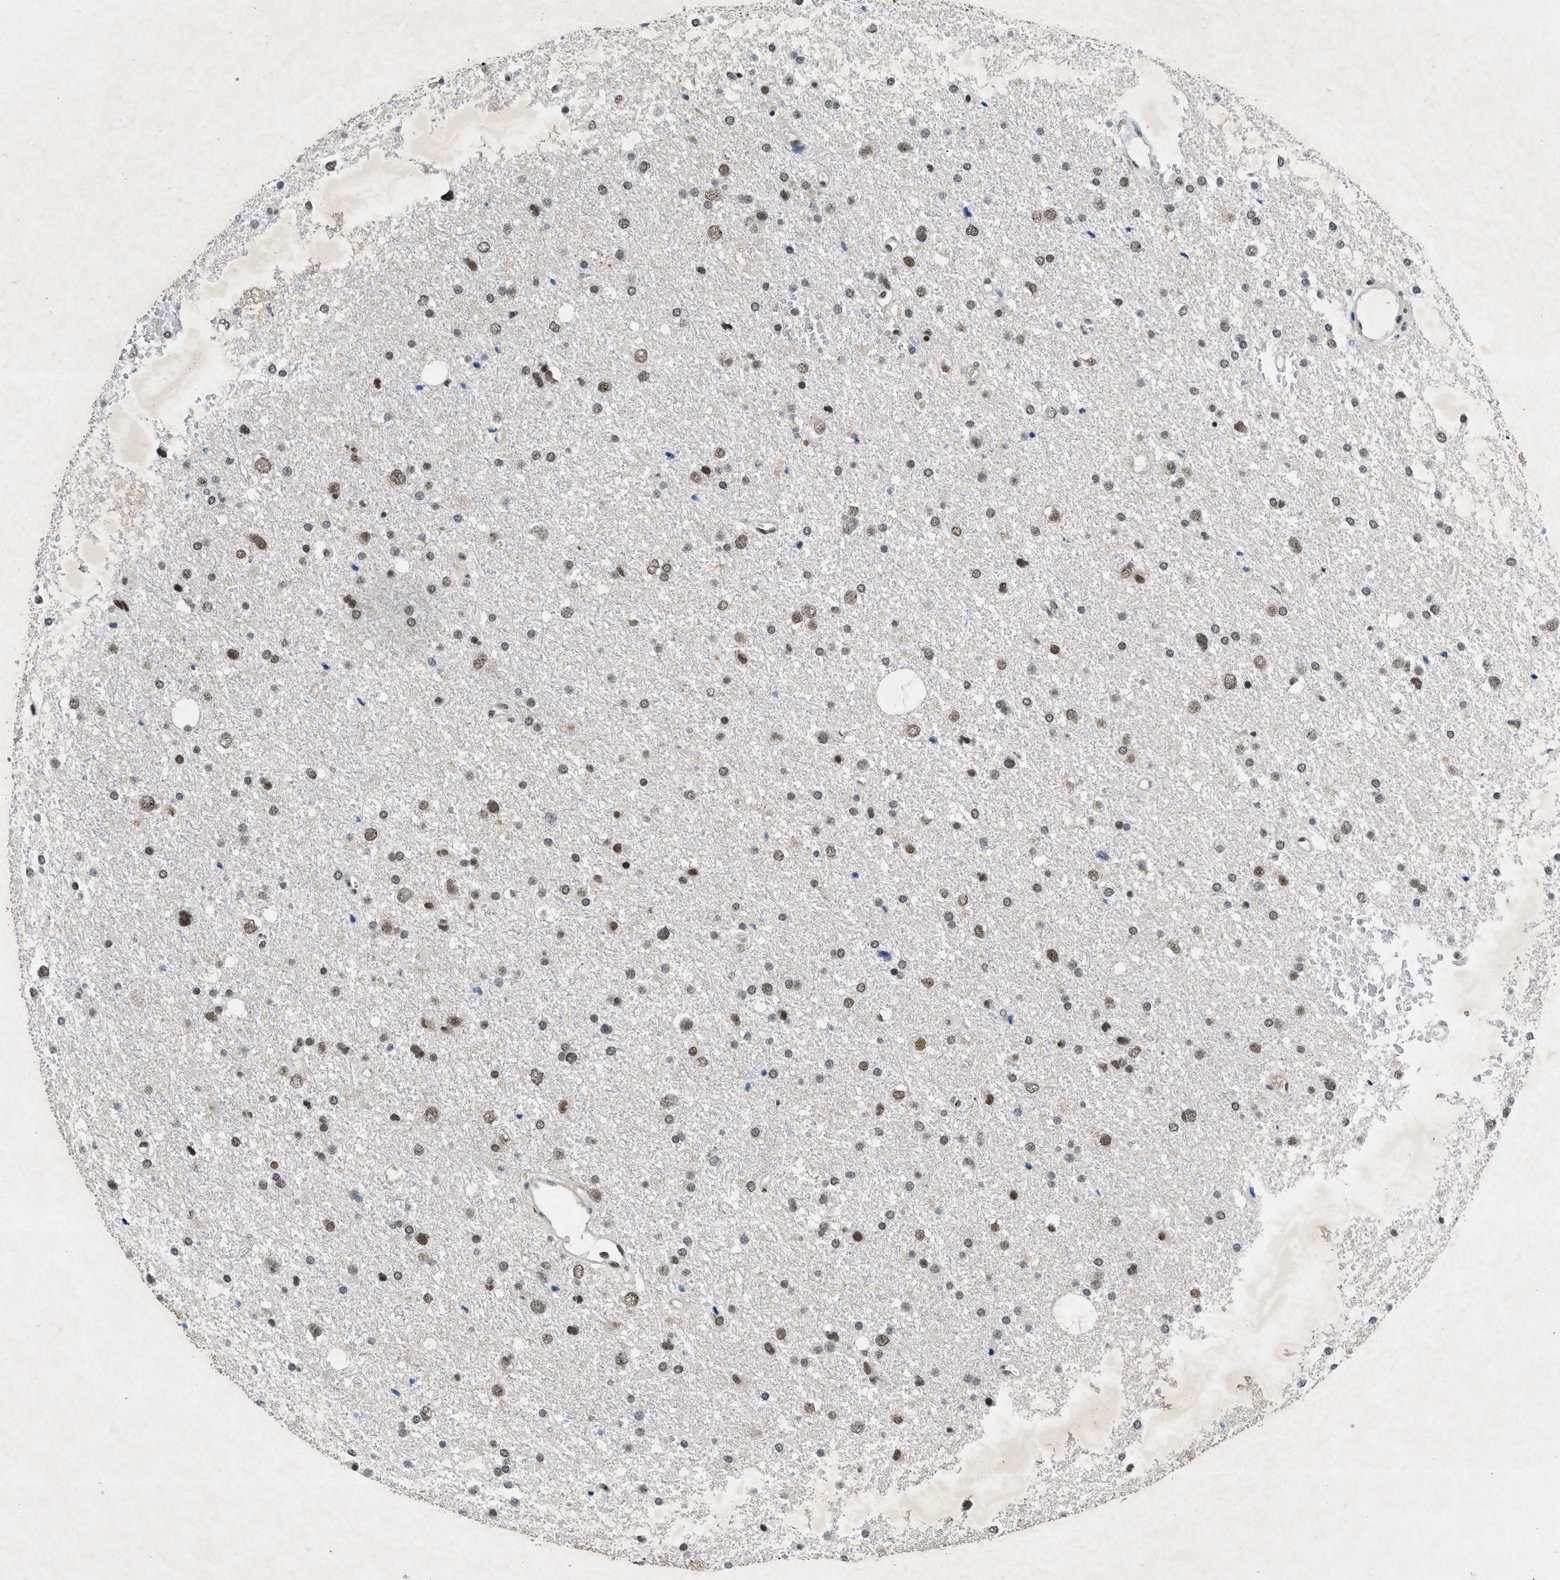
{"staining": {"intensity": "weak", "quantity": ">75%", "location": "nuclear"}, "tissue": "glioma", "cell_type": "Tumor cells", "image_type": "cancer", "snomed": [{"axis": "morphology", "description": "Glioma, malignant, Low grade"}, {"axis": "topography", "description": "Brain"}], "caption": "Tumor cells reveal weak nuclear positivity in about >75% of cells in malignant glioma (low-grade).", "gene": "ZNF346", "patient": {"sex": "female", "age": 37}}